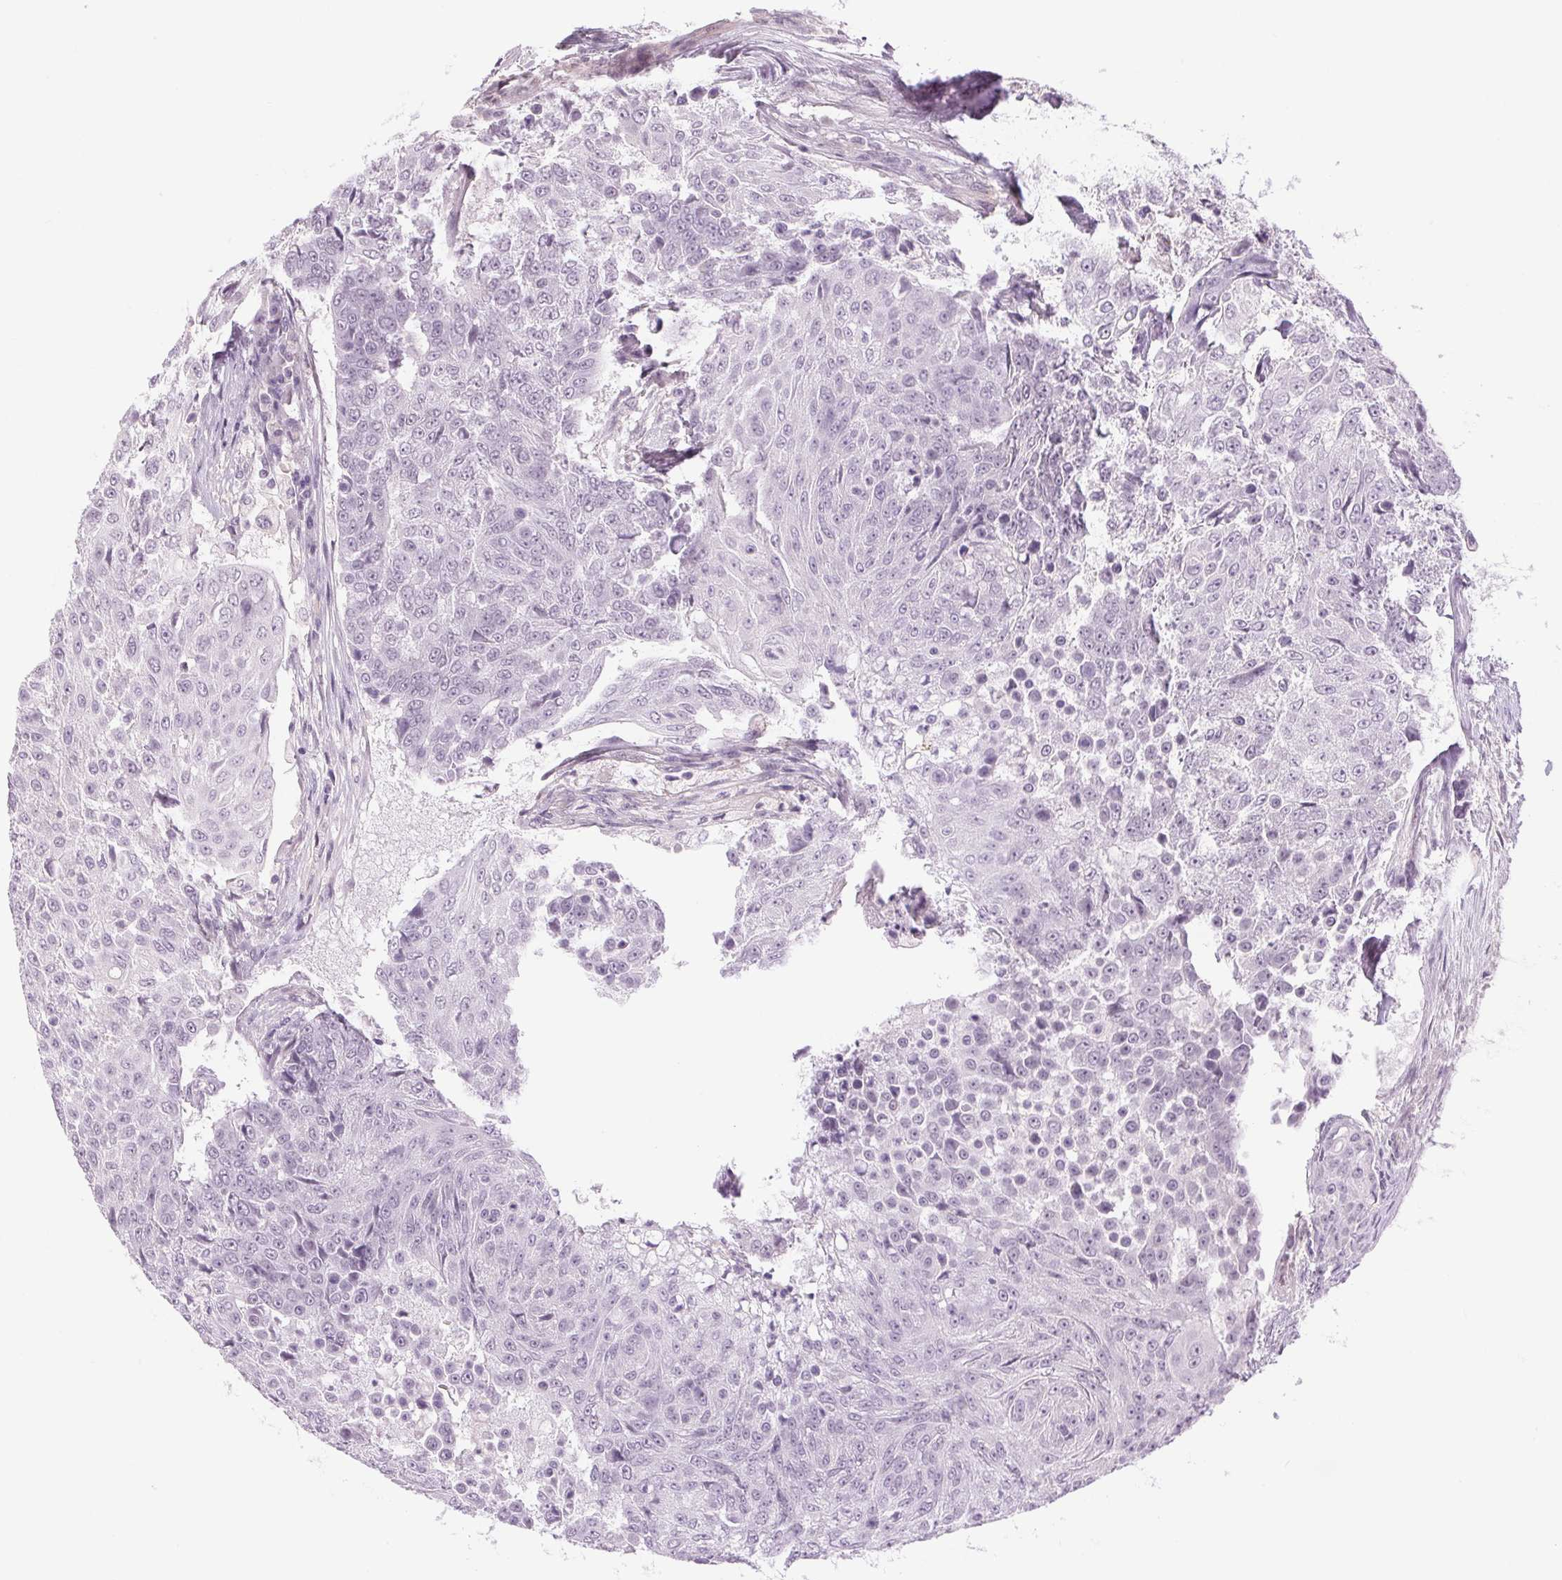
{"staining": {"intensity": "negative", "quantity": "none", "location": "none"}, "tissue": "urothelial cancer", "cell_type": "Tumor cells", "image_type": "cancer", "snomed": [{"axis": "morphology", "description": "Urothelial carcinoma, High grade"}, {"axis": "topography", "description": "Urinary bladder"}], "caption": "A histopathology image of urothelial cancer stained for a protein demonstrates no brown staining in tumor cells. Brightfield microscopy of IHC stained with DAB (3,3'-diaminobenzidine) (brown) and hematoxylin (blue), captured at high magnification.", "gene": "FAM168A", "patient": {"sex": "female", "age": 63}}